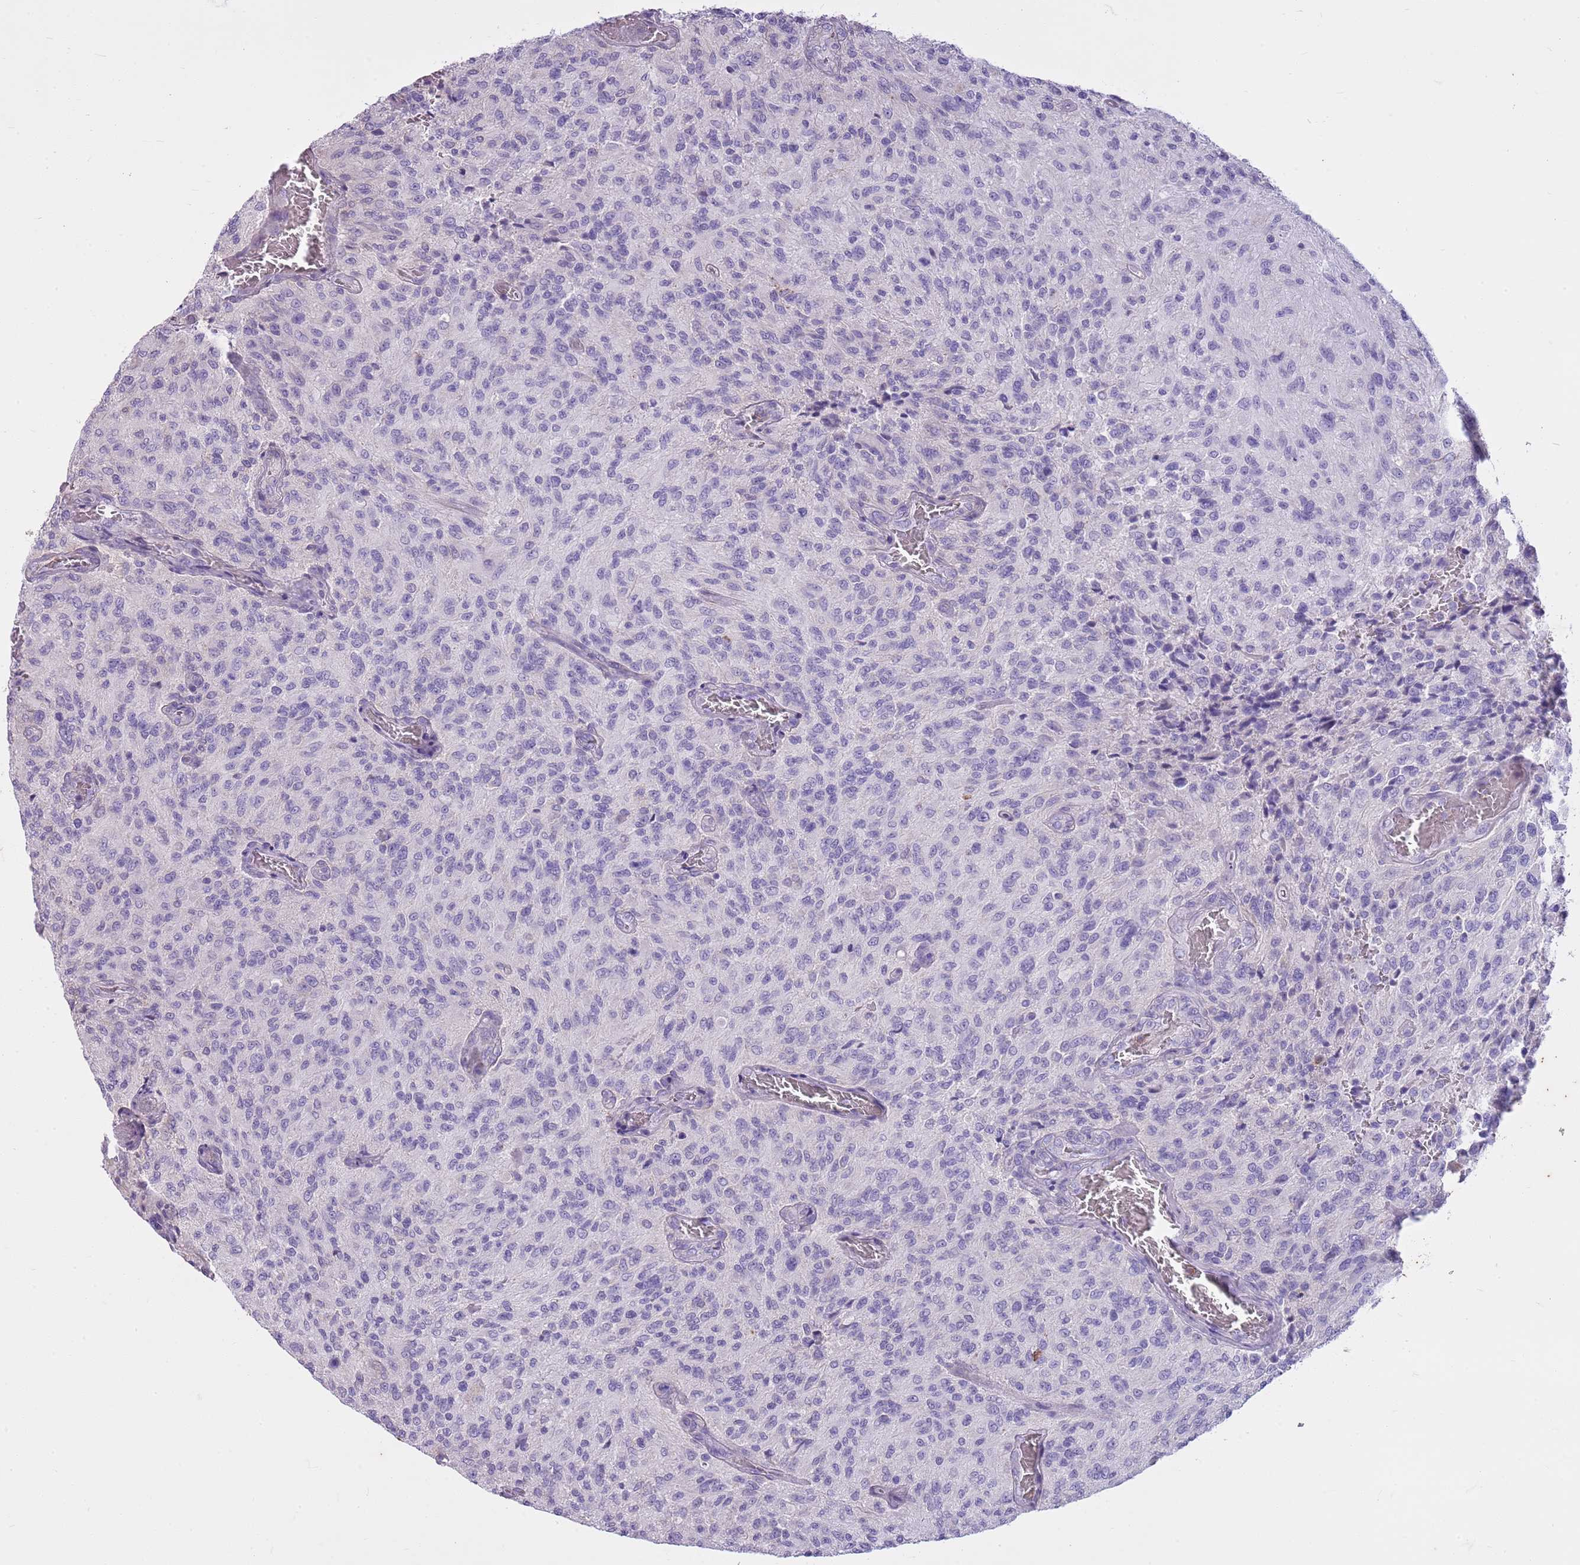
{"staining": {"intensity": "negative", "quantity": "none", "location": "none"}, "tissue": "glioma", "cell_type": "Tumor cells", "image_type": "cancer", "snomed": [{"axis": "morphology", "description": "Normal tissue, NOS"}, {"axis": "morphology", "description": "Glioma, malignant, High grade"}, {"axis": "topography", "description": "Cerebral cortex"}], "caption": "Immunohistochemistry histopathology image of malignant high-grade glioma stained for a protein (brown), which demonstrates no positivity in tumor cells.", "gene": "CNPPD1", "patient": {"sex": "male", "age": 56}}